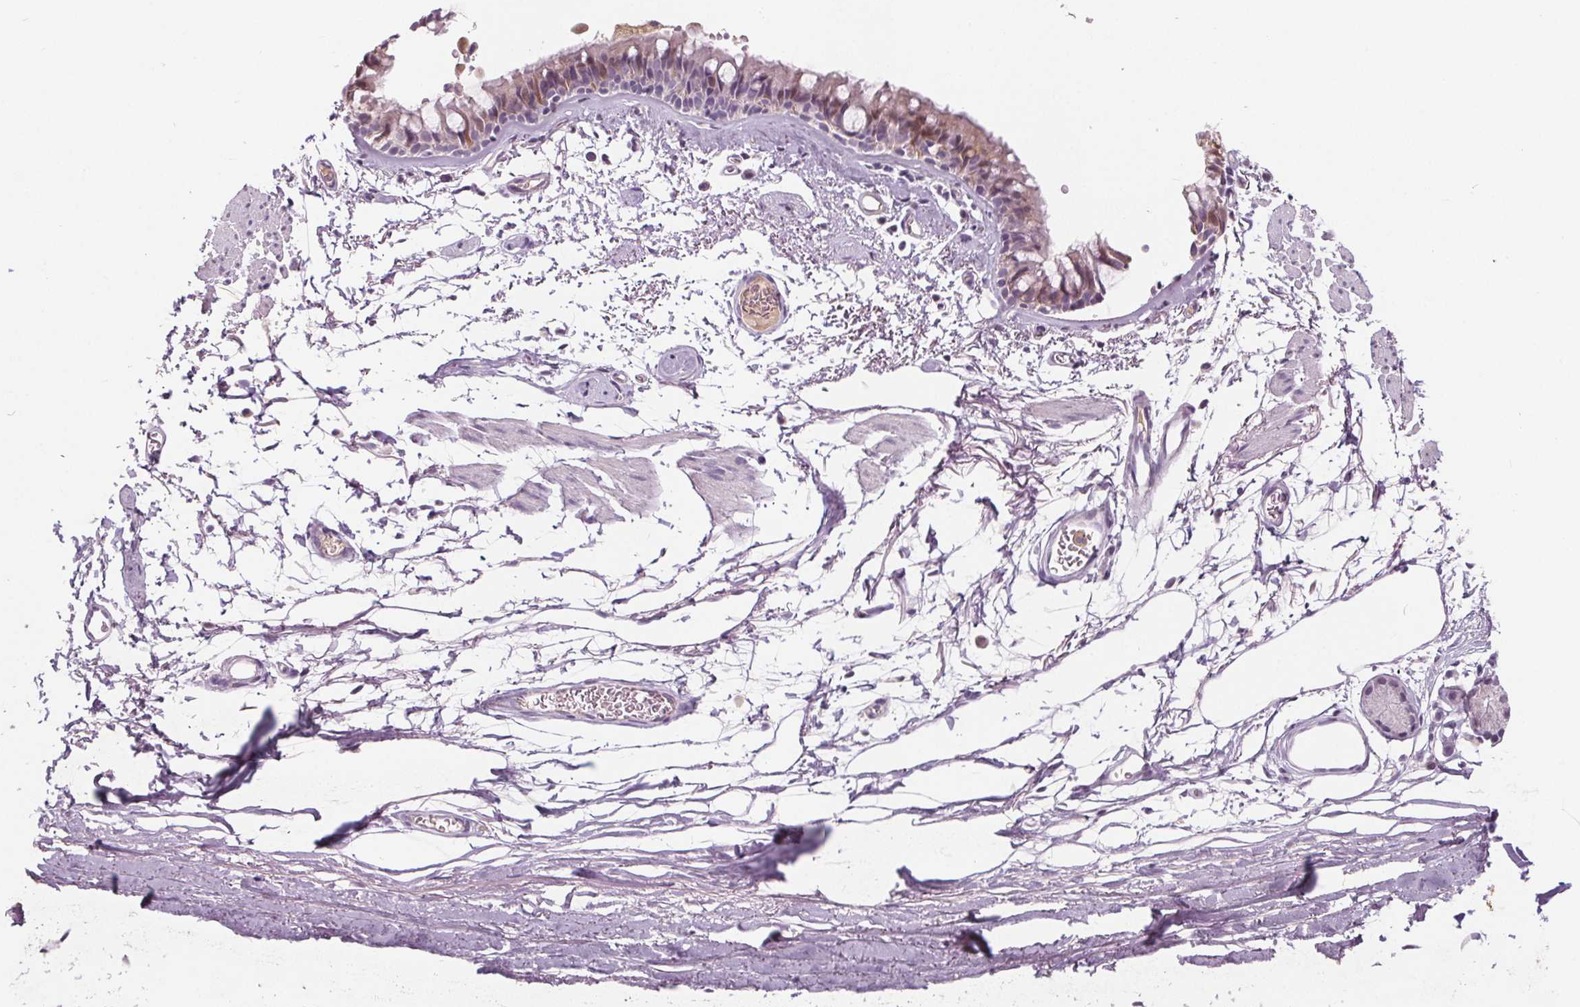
{"staining": {"intensity": "moderate", "quantity": "<25%", "location": "cytoplasmic/membranous"}, "tissue": "adipose tissue", "cell_type": "Adipocytes", "image_type": "normal", "snomed": [{"axis": "morphology", "description": "Normal tissue, NOS"}, {"axis": "topography", "description": "Cartilage tissue"}, {"axis": "topography", "description": "Bronchus"}], "caption": "This image demonstrates immunohistochemistry staining of benign human adipose tissue, with low moderate cytoplasmic/membranous staining in about <25% of adipocytes.", "gene": "PLA2G2E", "patient": {"sex": "female", "age": 79}}